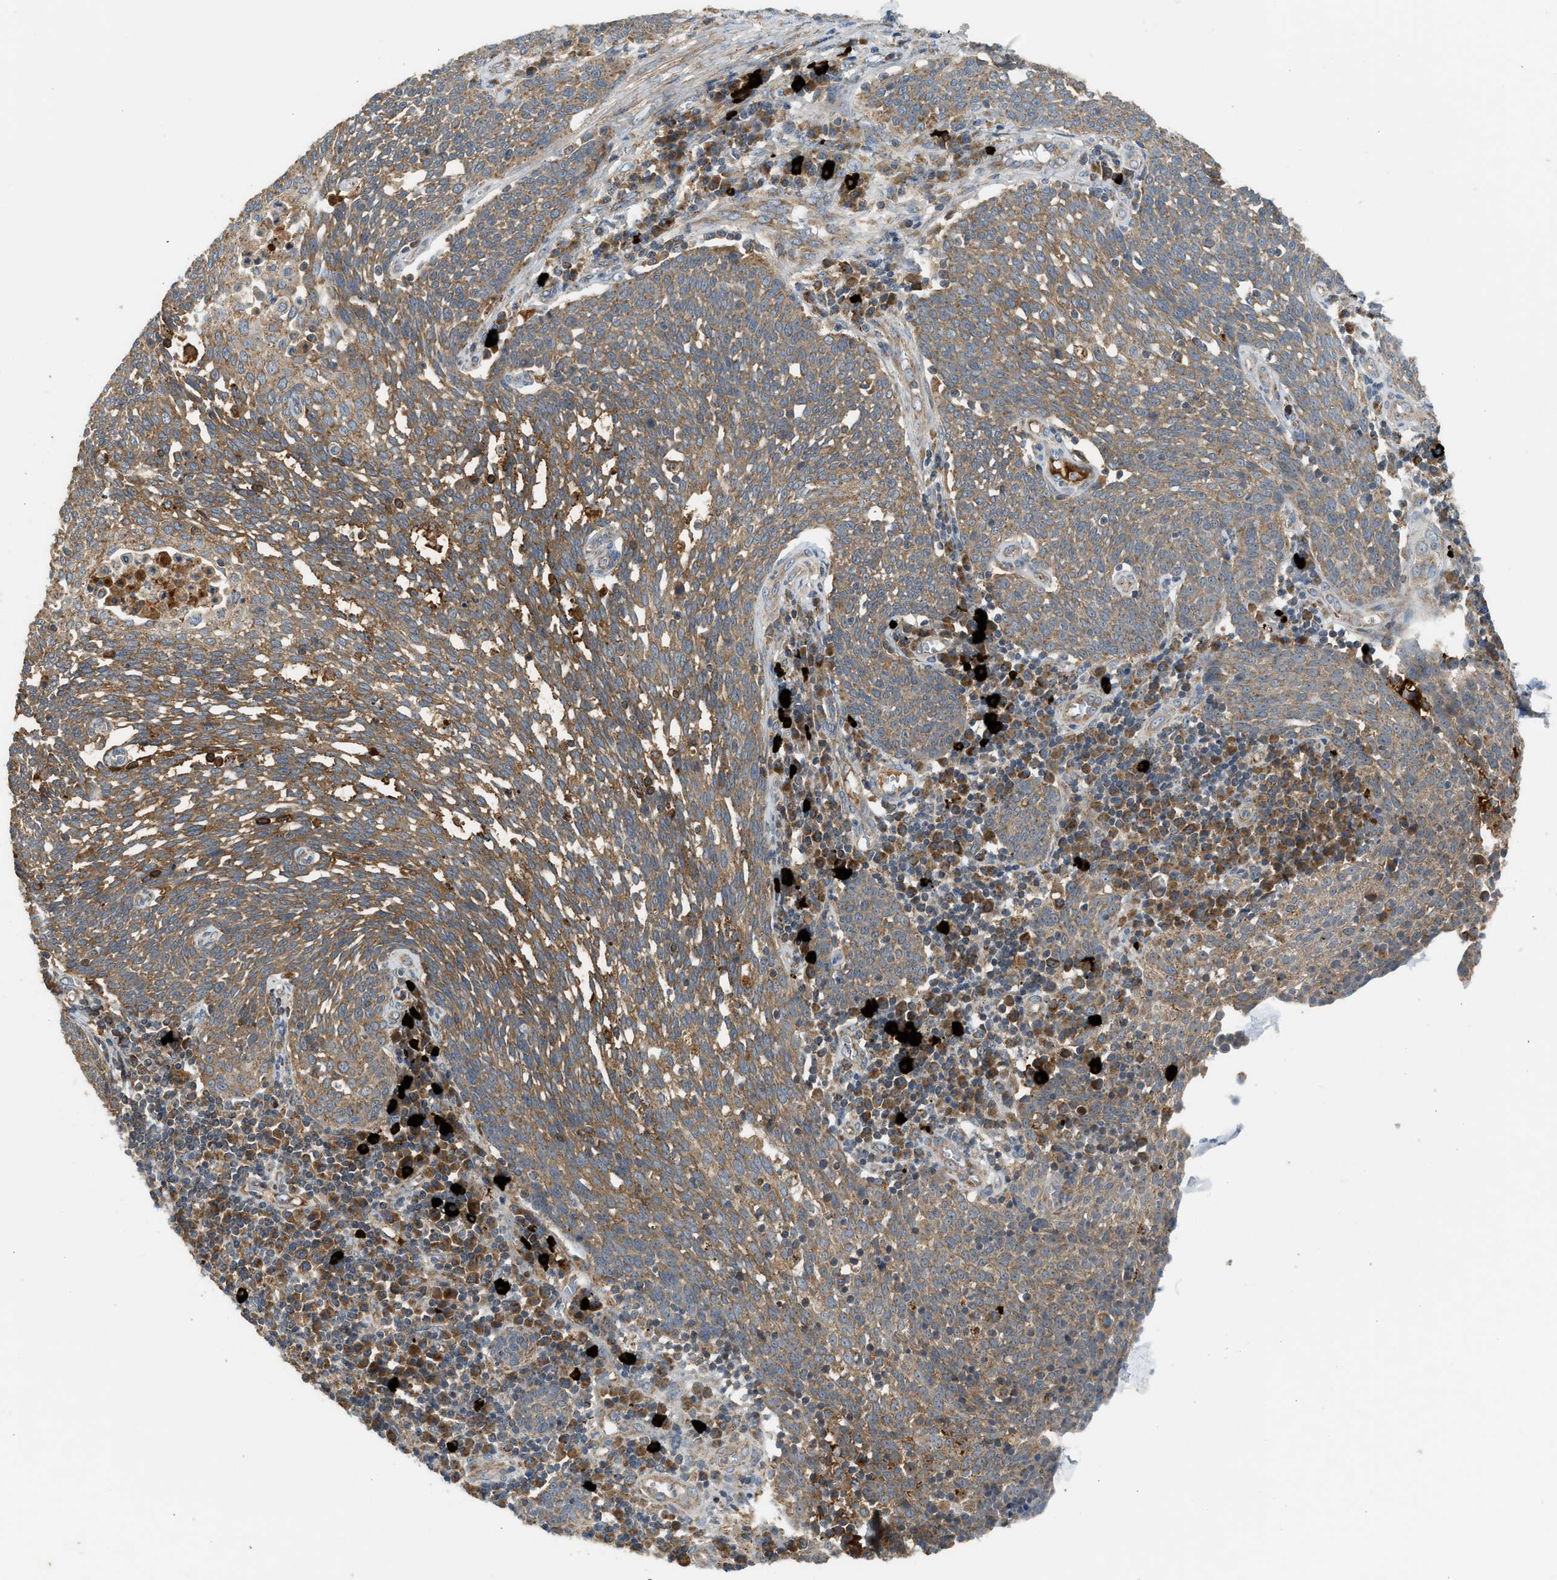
{"staining": {"intensity": "moderate", "quantity": ">75%", "location": "cytoplasmic/membranous"}, "tissue": "cervical cancer", "cell_type": "Tumor cells", "image_type": "cancer", "snomed": [{"axis": "morphology", "description": "Squamous cell carcinoma, NOS"}, {"axis": "topography", "description": "Cervix"}], "caption": "There is medium levels of moderate cytoplasmic/membranous staining in tumor cells of cervical squamous cell carcinoma, as demonstrated by immunohistochemical staining (brown color).", "gene": "STARD3", "patient": {"sex": "female", "age": 34}}